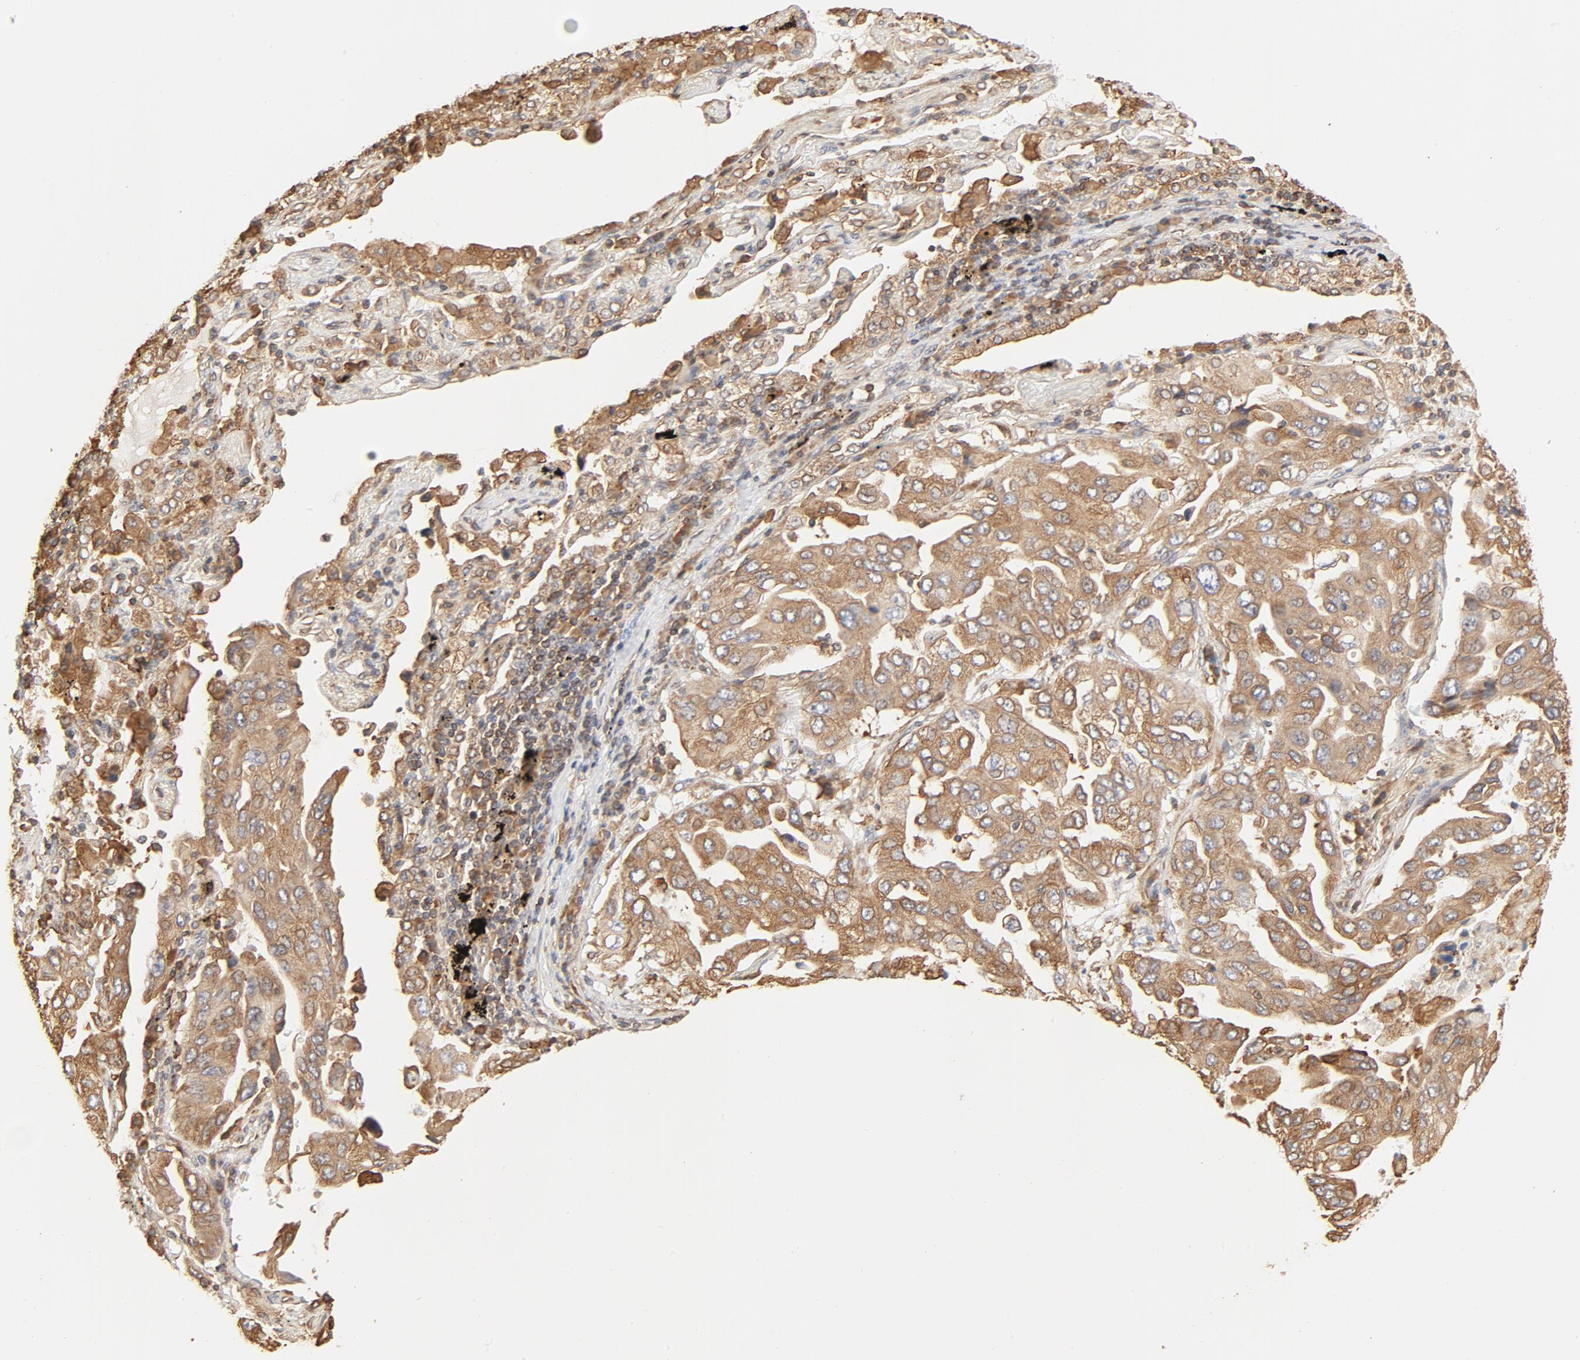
{"staining": {"intensity": "moderate", "quantity": ">75%", "location": "cytoplasmic/membranous"}, "tissue": "lung cancer", "cell_type": "Tumor cells", "image_type": "cancer", "snomed": [{"axis": "morphology", "description": "Adenocarcinoma, NOS"}, {"axis": "topography", "description": "Lung"}], "caption": "Adenocarcinoma (lung) tissue demonstrates moderate cytoplasmic/membranous expression in about >75% of tumor cells", "gene": "BCAP31", "patient": {"sex": "female", "age": 65}}